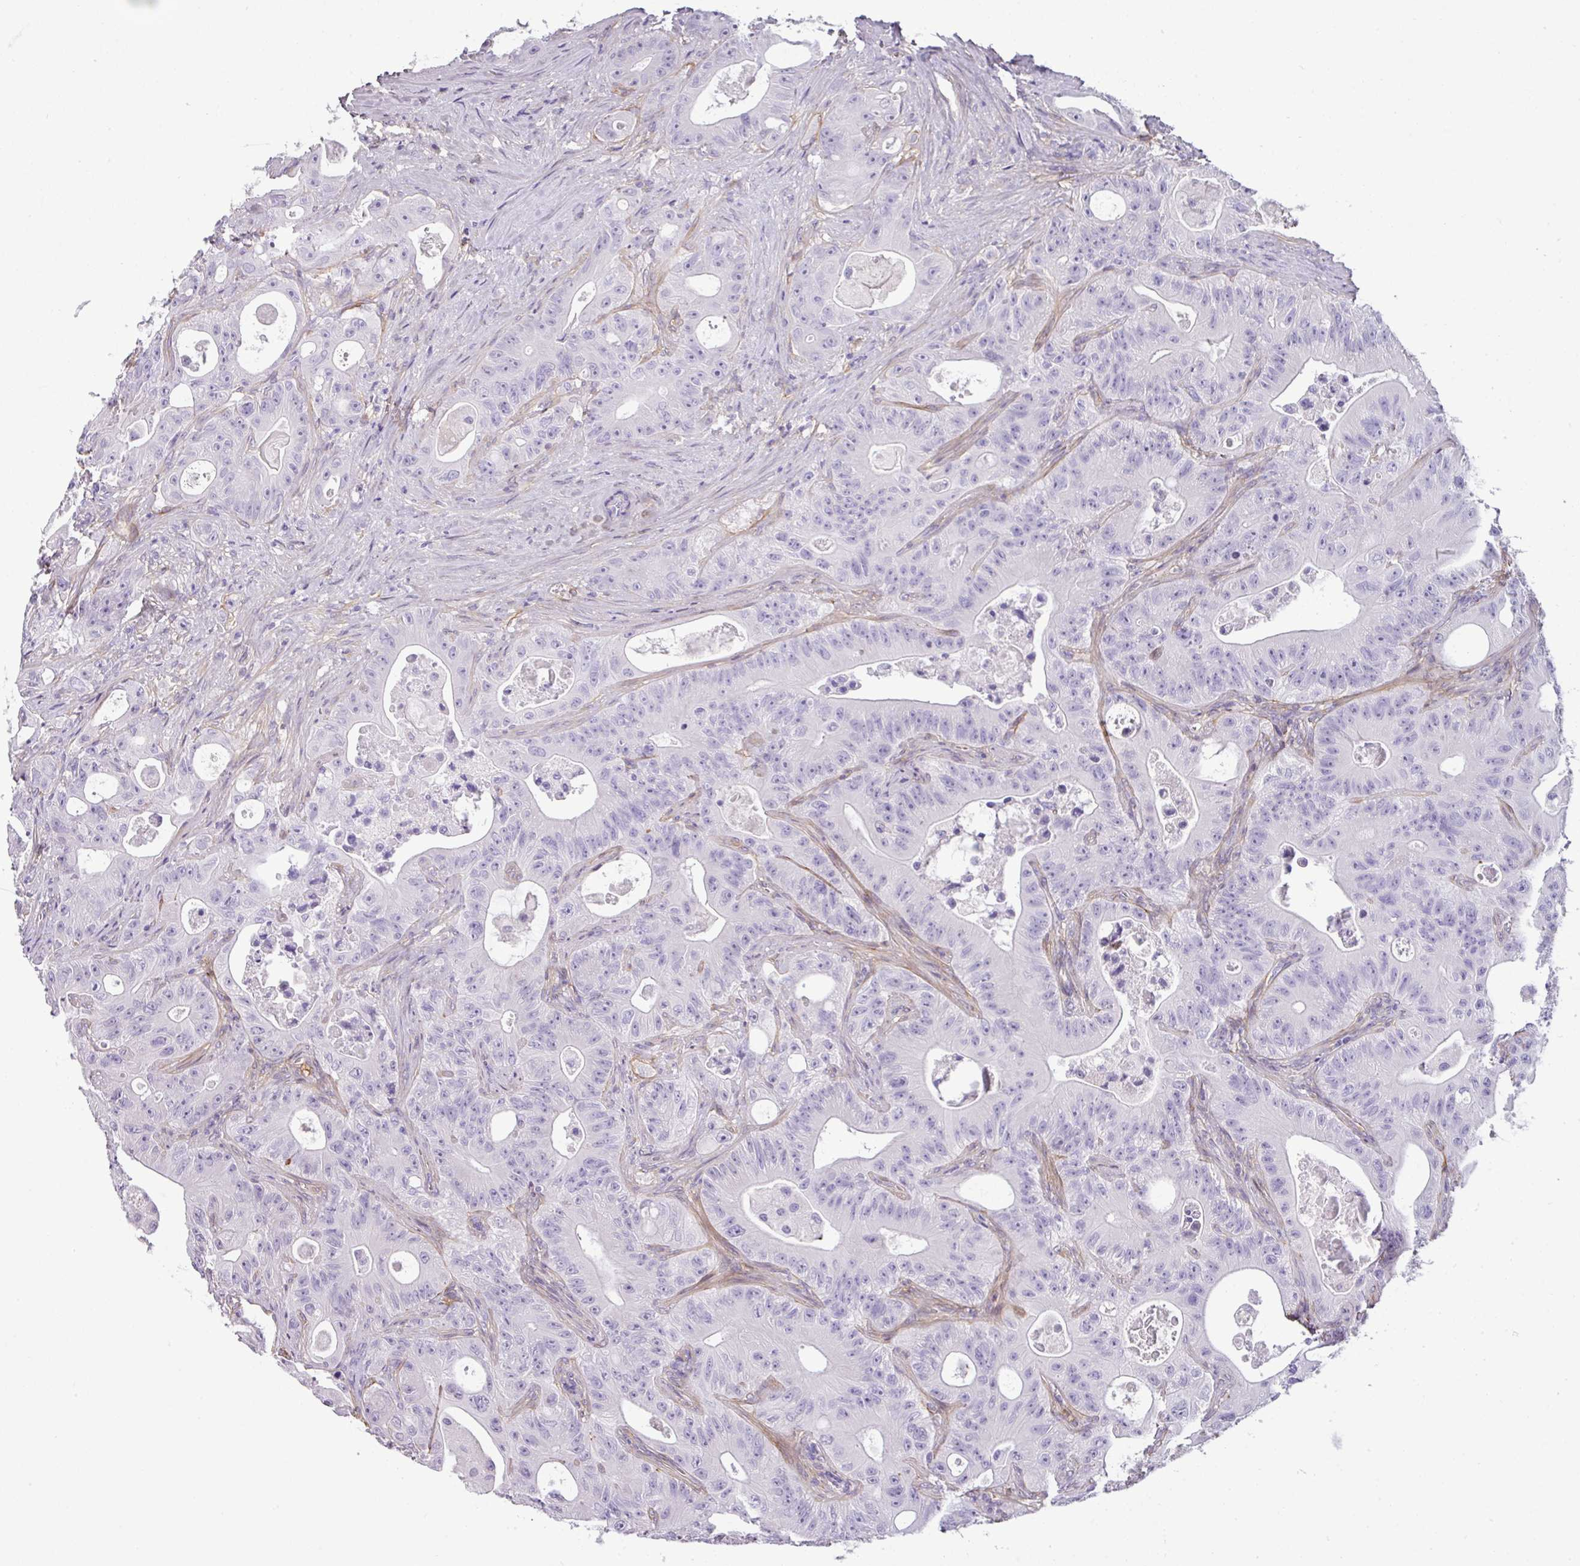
{"staining": {"intensity": "negative", "quantity": "none", "location": "none"}, "tissue": "colorectal cancer", "cell_type": "Tumor cells", "image_type": "cancer", "snomed": [{"axis": "morphology", "description": "Adenocarcinoma, NOS"}, {"axis": "topography", "description": "Colon"}], "caption": "Immunohistochemical staining of human colorectal cancer shows no significant staining in tumor cells. (DAB (3,3'-diaminobenzidine) immunohistochemistry with hematoxylin counter stain).", "gene": "PARD6G", "patient": {"sex": "female", "age": 46}}